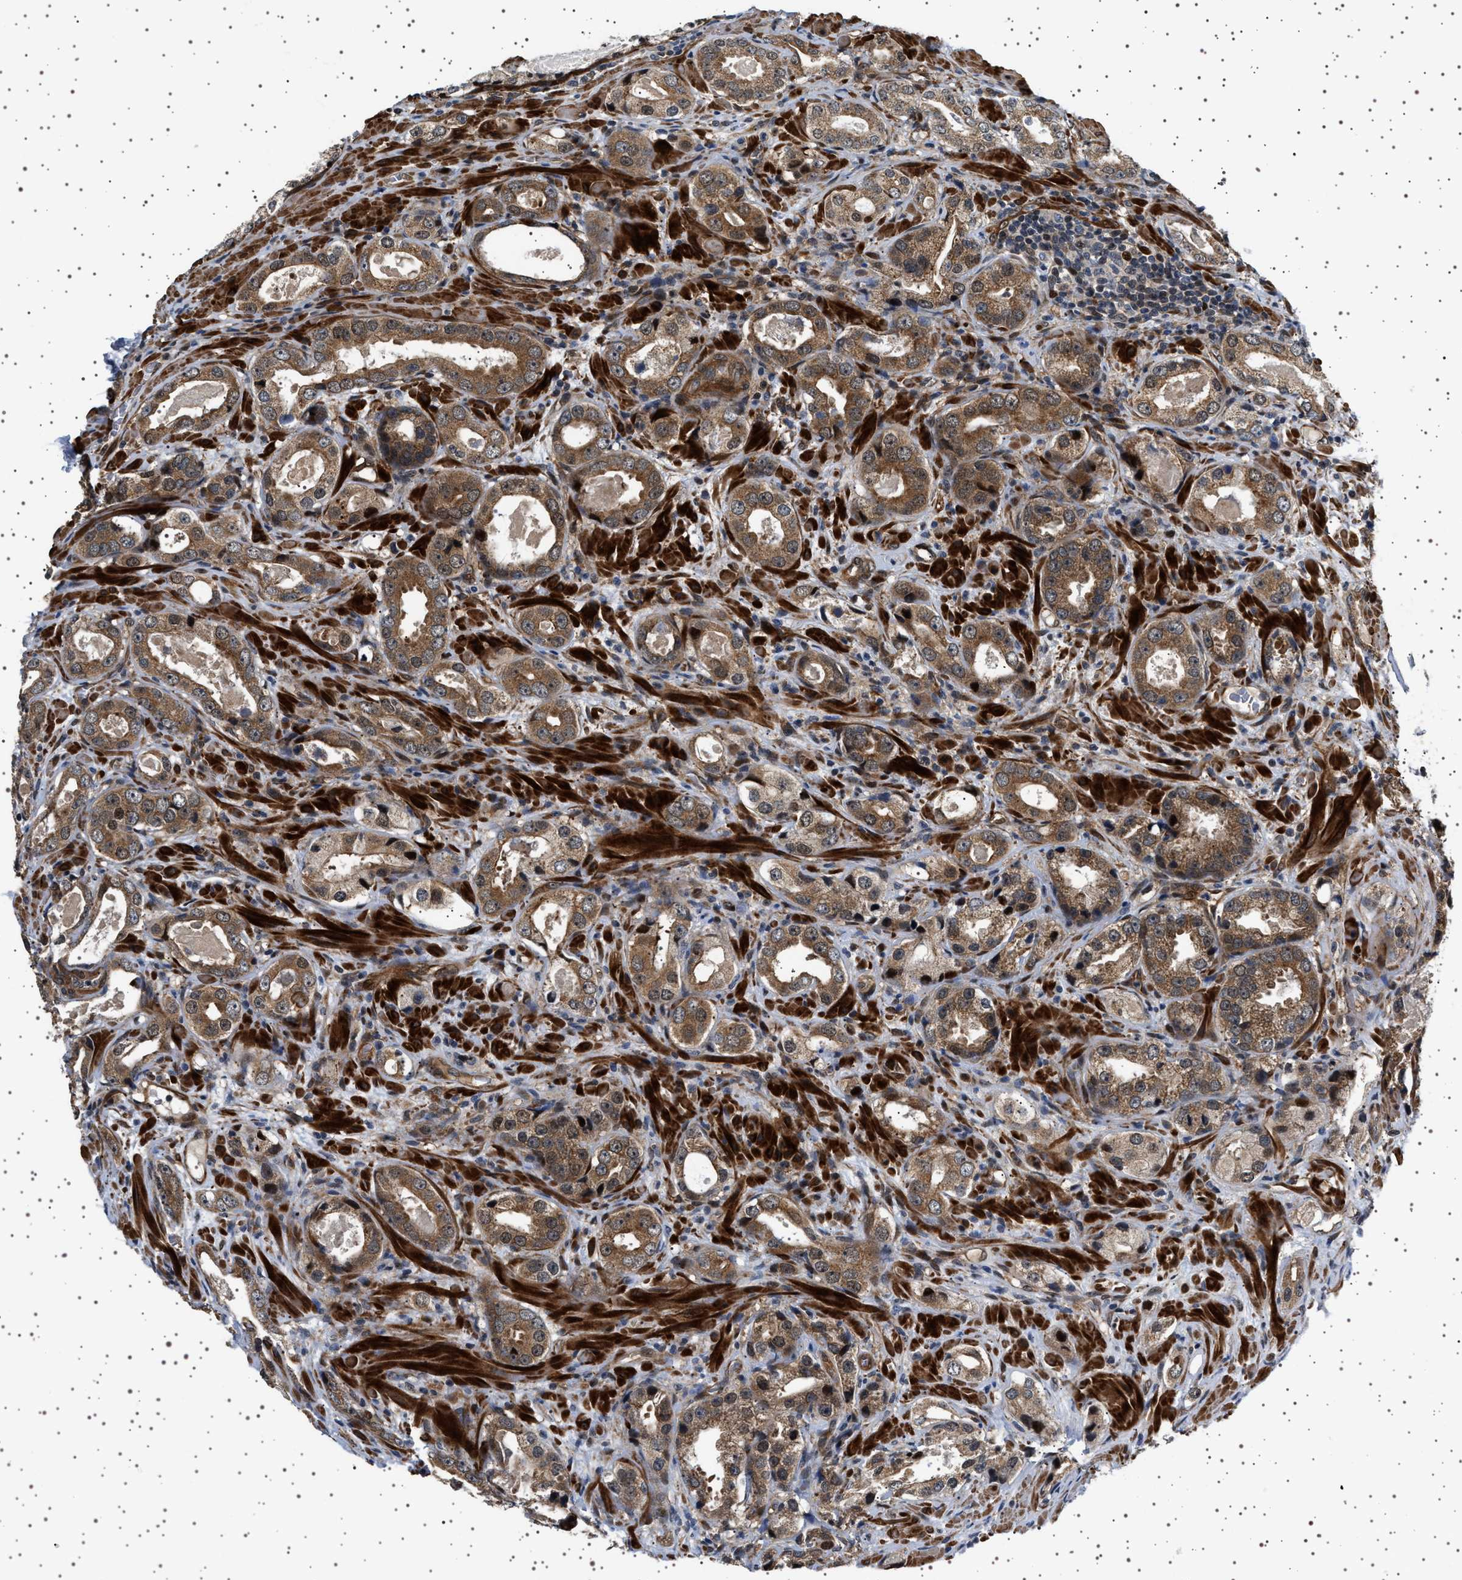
{"staining": {"intensity": "moderate", "quantity": ">75%", "location": "cytoplasmic/membranous"}, "tissue": "prostate cancer", "cell_type": "Tumor cells", "image_type": "cancer", "snomed": [{"axis": "morphology", "description": "Adenocarcinoma, High grade"}, {"axis": "topography", "description": "Prostate"}], "caption": "Immunohistochemistry (IHC) image of human prostate high-grade adenocarcinoma stained for a protein (brown), which demonstrates medium levels of moderate cytoplasmic/membranous expression in about >75% of tumor cells.", "gene": "BAG3", "patient": {"sex": "male", "age": 63}}